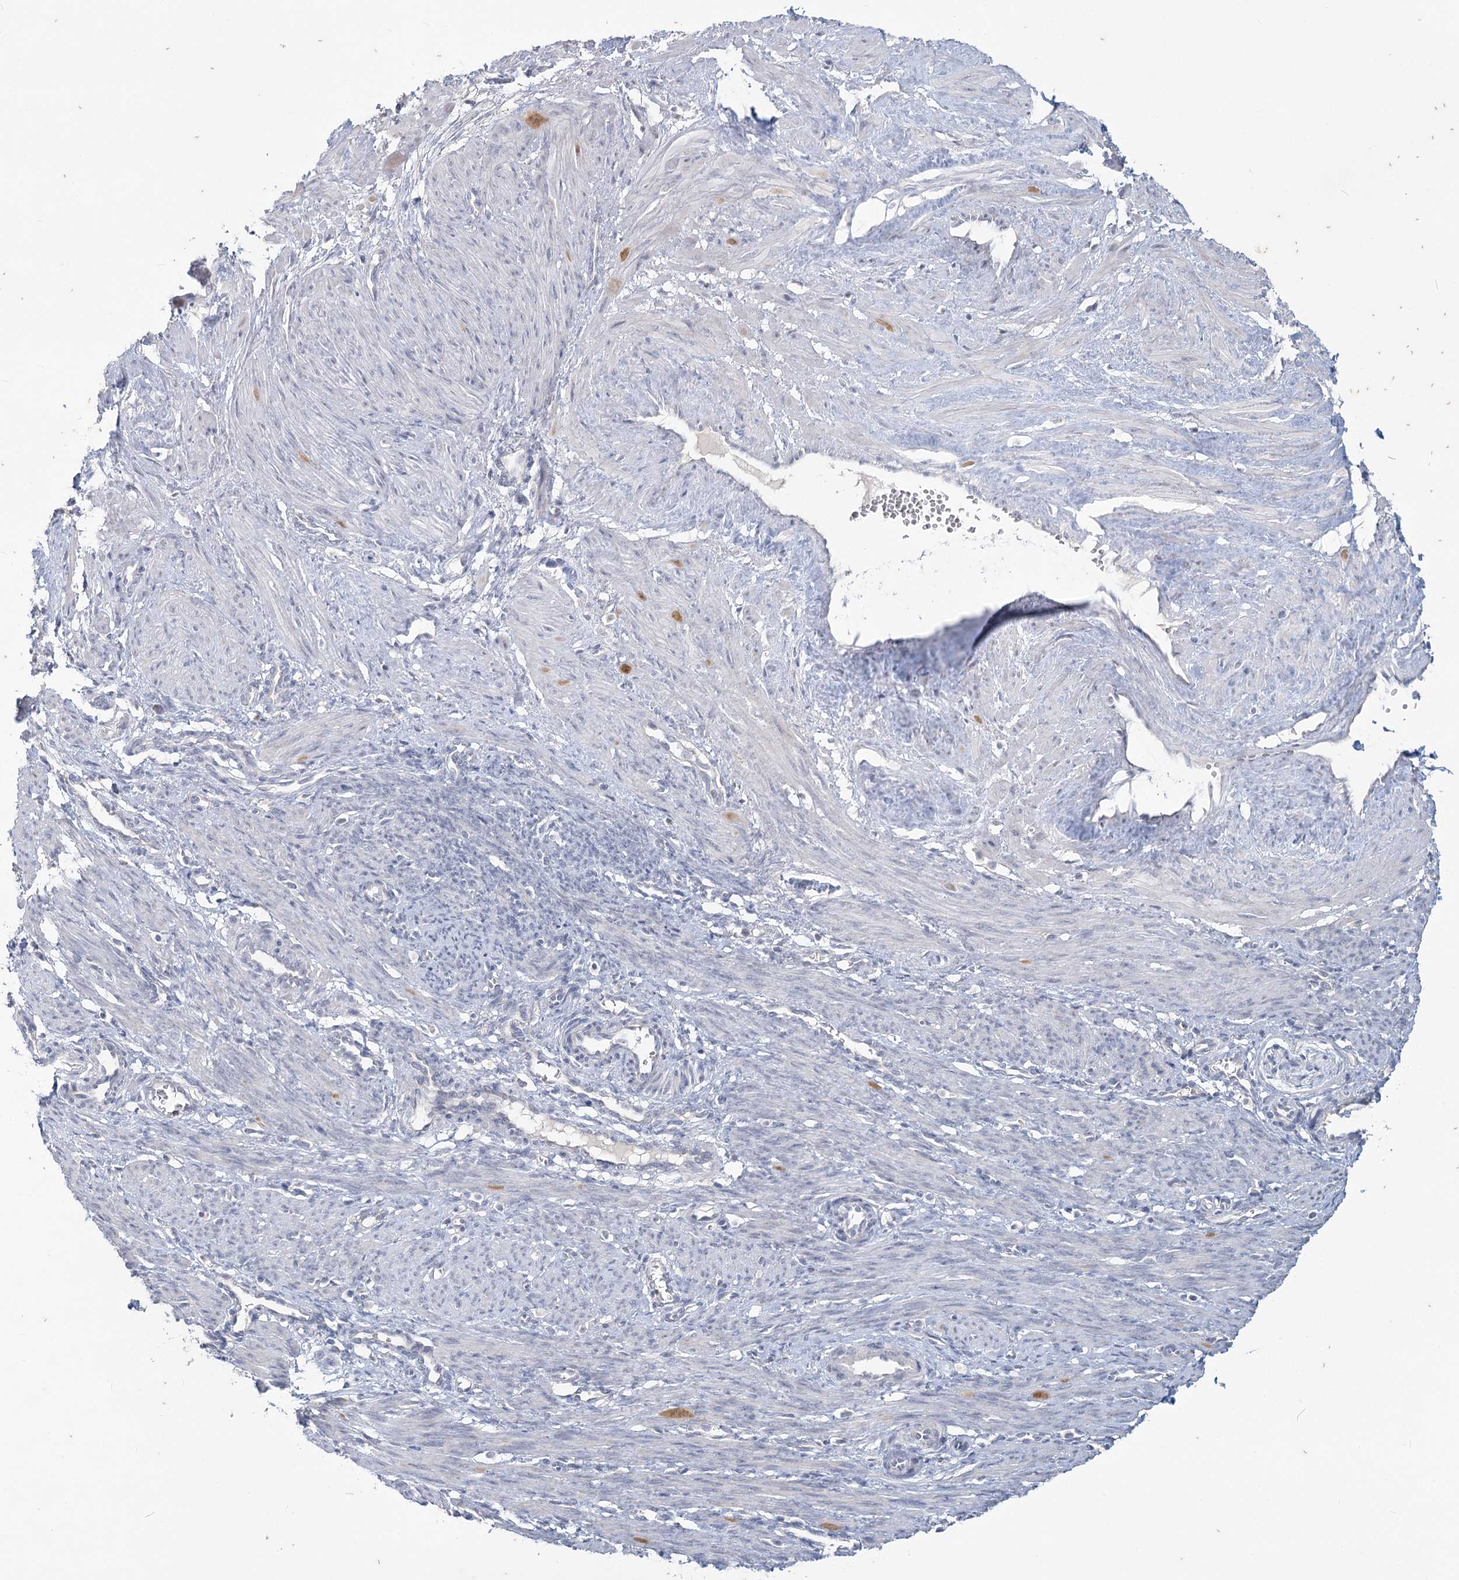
{"staining": {"intensity": "negative", "quantity": "none", "location": "none"}, "tissue": "smooth muscle", "cell_type": "Smooth muscle cells", "image_type": "normal", "snomed": [{"axis": "morphology", "description": "Normal tissue, NOS"}, {"axis": "topography", "description": "Endometrium"}], "caption": "Smooth muscle was stained to show a protein in brown. There is no significant positivity in smooth muscle cells. (IHC, brightfield microscopy, high magnification).", "gene": "SLC9A3", "patient": {"sex": "female", "age": 33}}